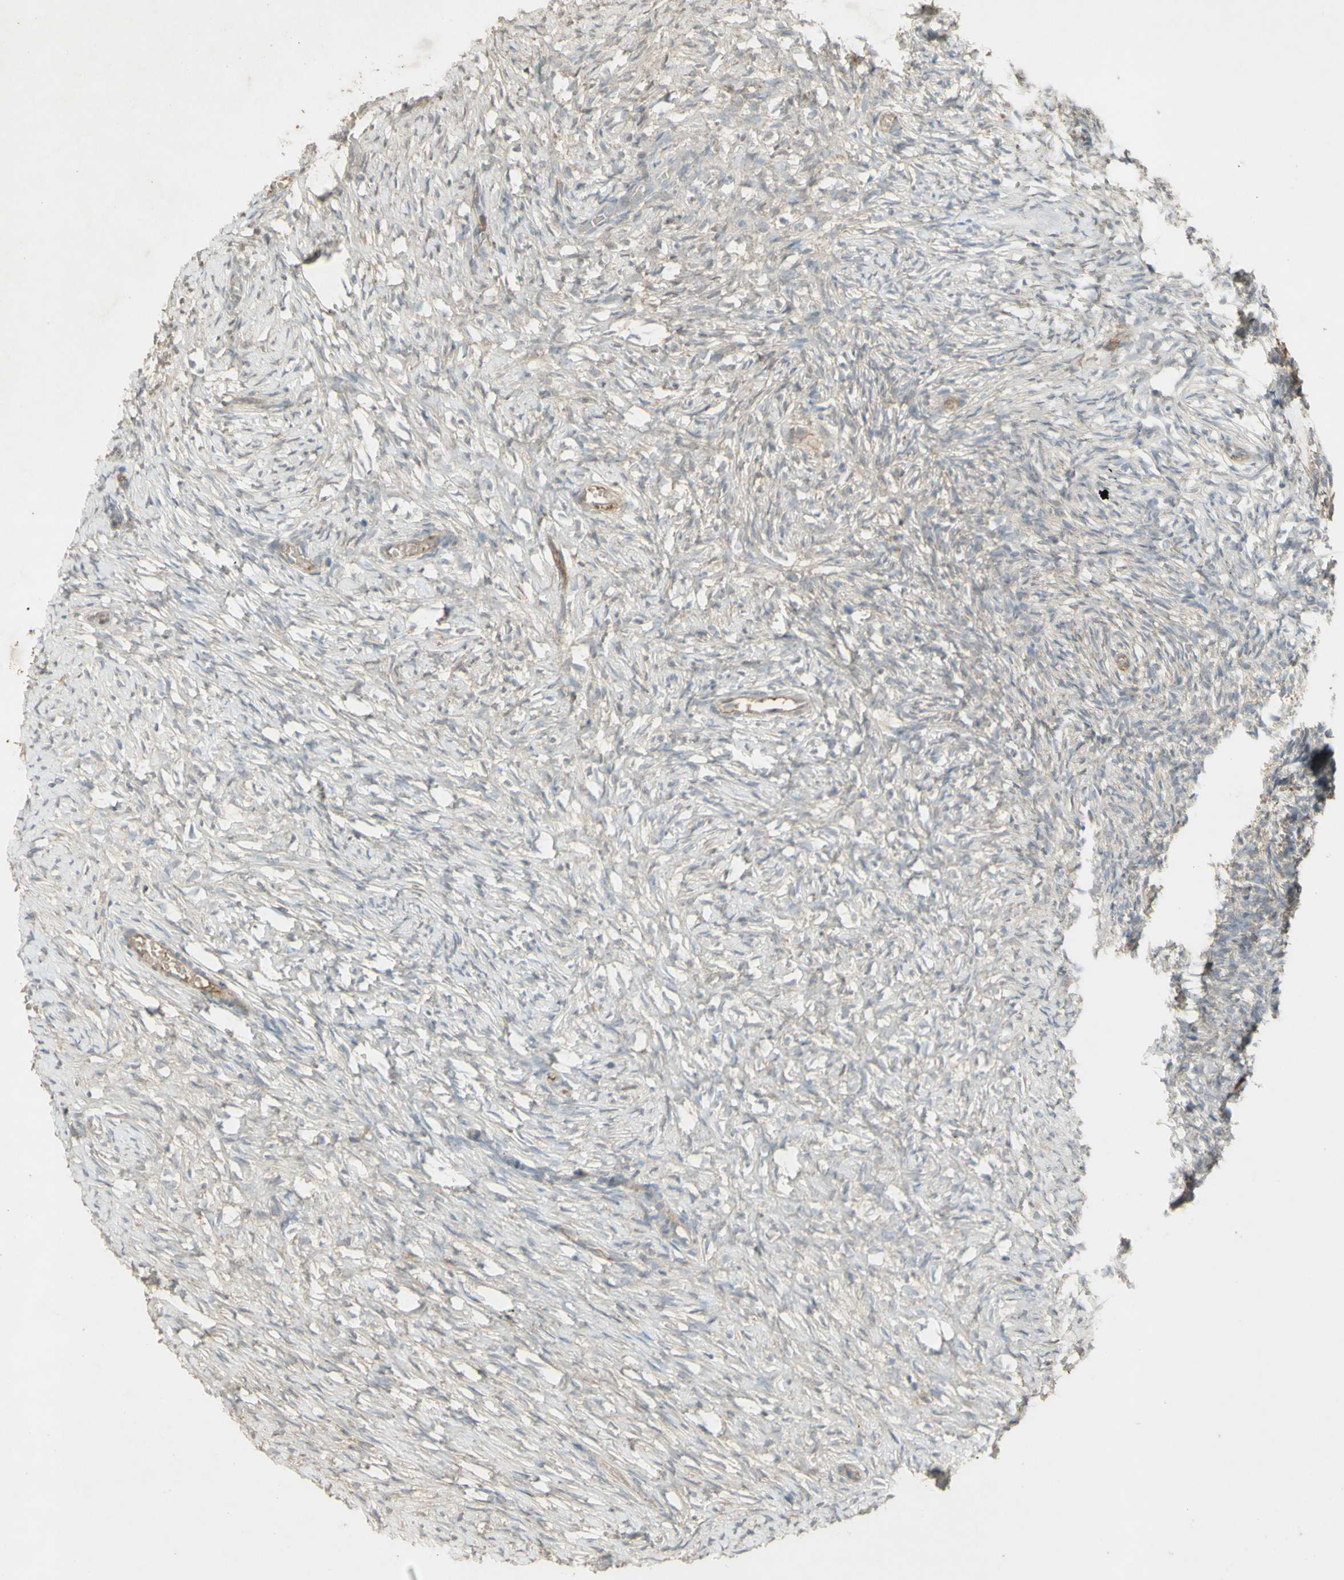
{"staining": {"intensity": "negative", "quantity": "none", "location": "none"}, "tissue": "ovary", "cell_type": "Ovarian stroma cells", "image_type": "normal", "snomed": [{"axis": "morphology", "description": "Normal tissue, NOS"}, {"axis": "topography", "description": "Ovary"}], "caption": "This is an IHC micrograph of benign human ovary. There is no positivity in ovarian stroma cells.", "gene": "NRG4", "patient": {"sex": "female", "age": 35}}